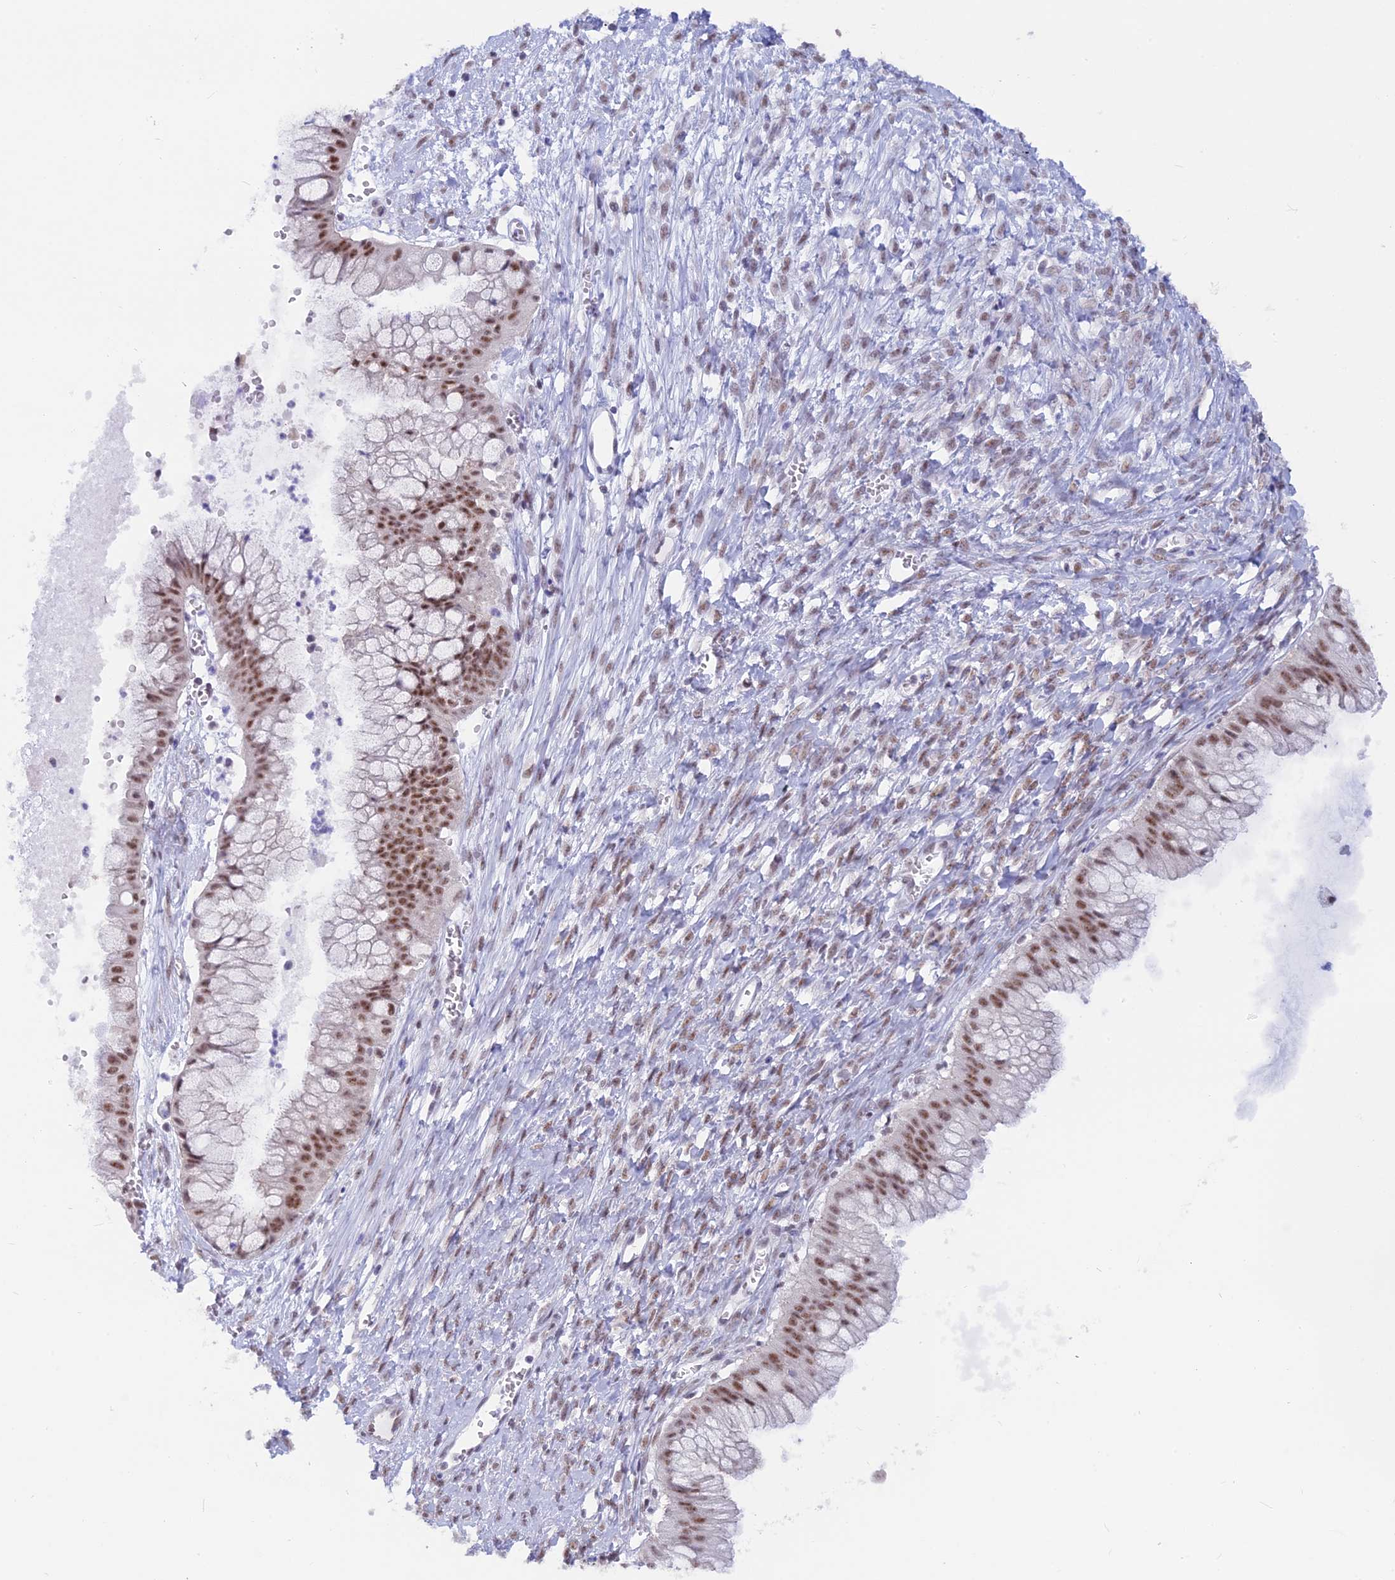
{"staining": {"intensity": "moderate", "quantity": ">75%", "location": "nuclear"}, "tissue": "ovarian cancer", "cell_type": "Tumor cells", "image_type": "cancer", "snomed": [{"axis": "morphology", "description": "Cystadenocarcinoma, mucinous, NOS"}, {"axis": "topography", "description": "Ovary"}], "caption": "A high-resolution micrograph shows IHC staining of ovarian cancer (mucinous cystadenocarcinoma), which reveals moderate nuclear expression in about >75% of tumor cells. (Stains: DAB in brown, nuclei in blue, Microscopy: brightfield microscopy at high magnification).", "gene": "SRSF5", "patient": {"sex": "female", "age": 70}}